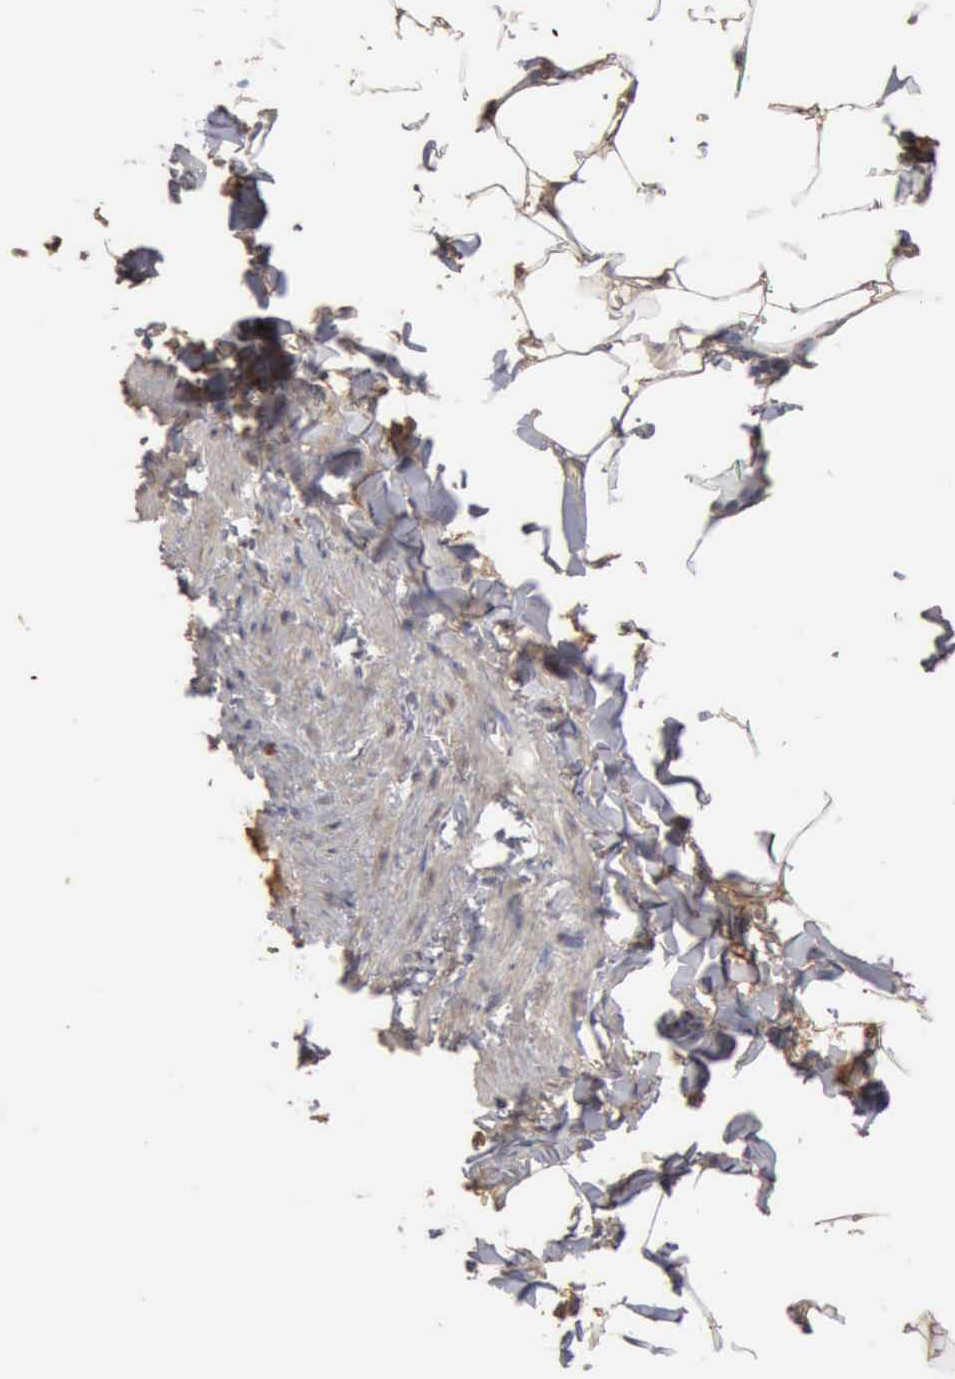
{"staining": {"intensity": "moderate", "quantity": ">75%", "location": "cytoplasmic/membranous"}, "tissue": "adipose tissue", "cell_type": "Adipocytes", "image_type": "normal", "snomed": [{"axis": "morphology", "description": "Normal tissue, NOS"}, {"axis": "topography", "description": "Vascular tissue"}], "caption": "Benign adipose tissue was stained to show a protein in brown. There is medium levels of moderate cytoplasmic/membranous positivity in about >75% of adipocytes. Using DAB (brown) and hematoxylin (blue) stains, captured at high magnification using brightfield microscopy.", "gene": "SERPINA1", "patient": {"sex": "male", "age": 41}}